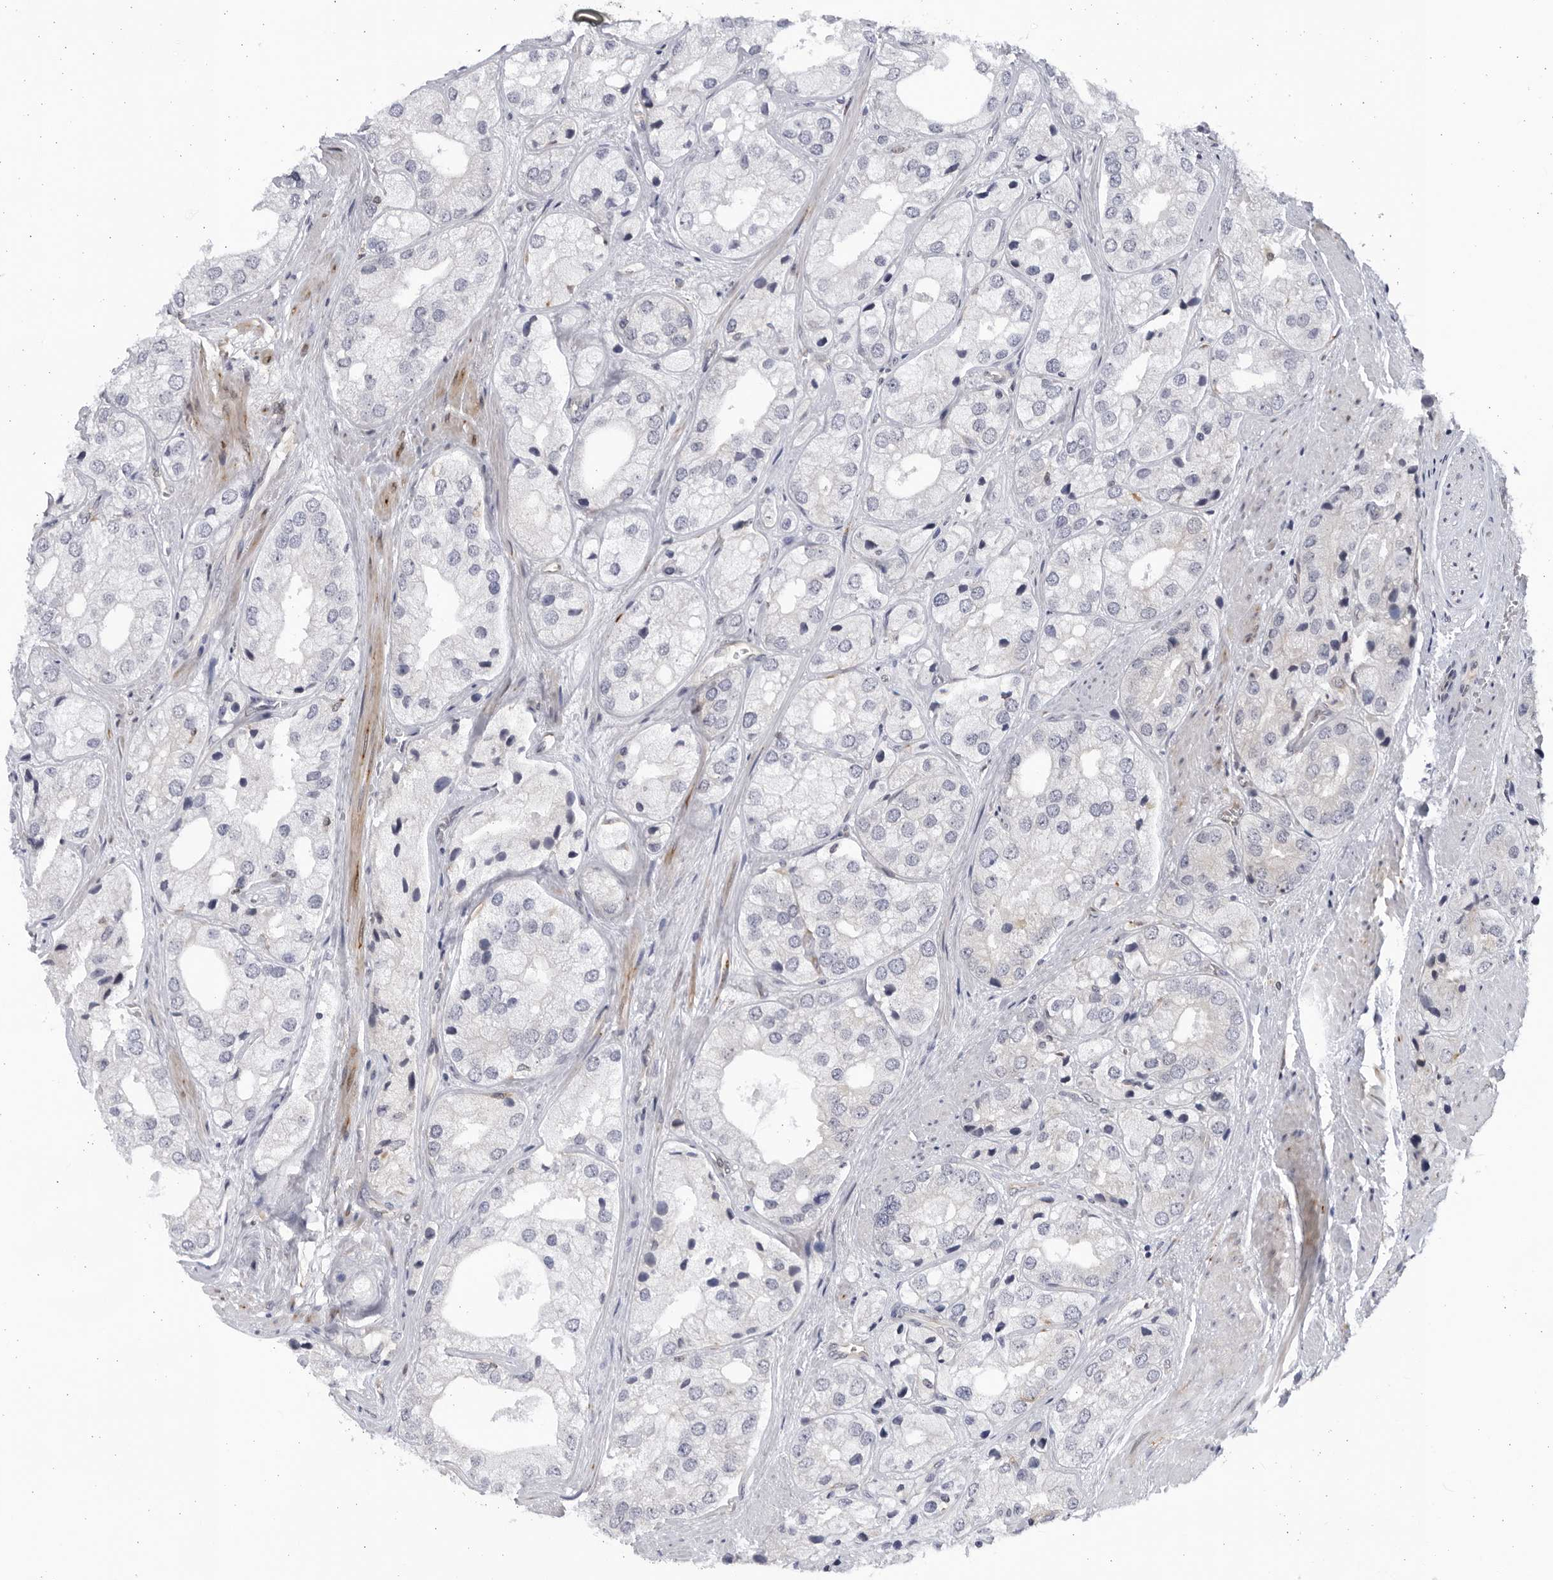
{"staining": {"intensity": "negative", "quantity": "none", "location": "none"}, "tissue": "prostate cancer", "cell_type": "Tumor cells", "image_type": "cancer", "snomed": [{"axis": "morphology", "description": "Adenocarcinoma, High grade"}, {"axis": "topography", "description": "Prostate"}], "caption": "Tumor cells are negative for protein expression in human adenocarcinoma (high-grade) (prostate). (Stains: DAB (3,3'-diaminobenzidine) immunohistochemistry with hematoxylin counter stain, Microscopy: brightfield microscopy at high magnification).", "gene": "BMP2K", "patient": {"sex": "male", "age": 50}}